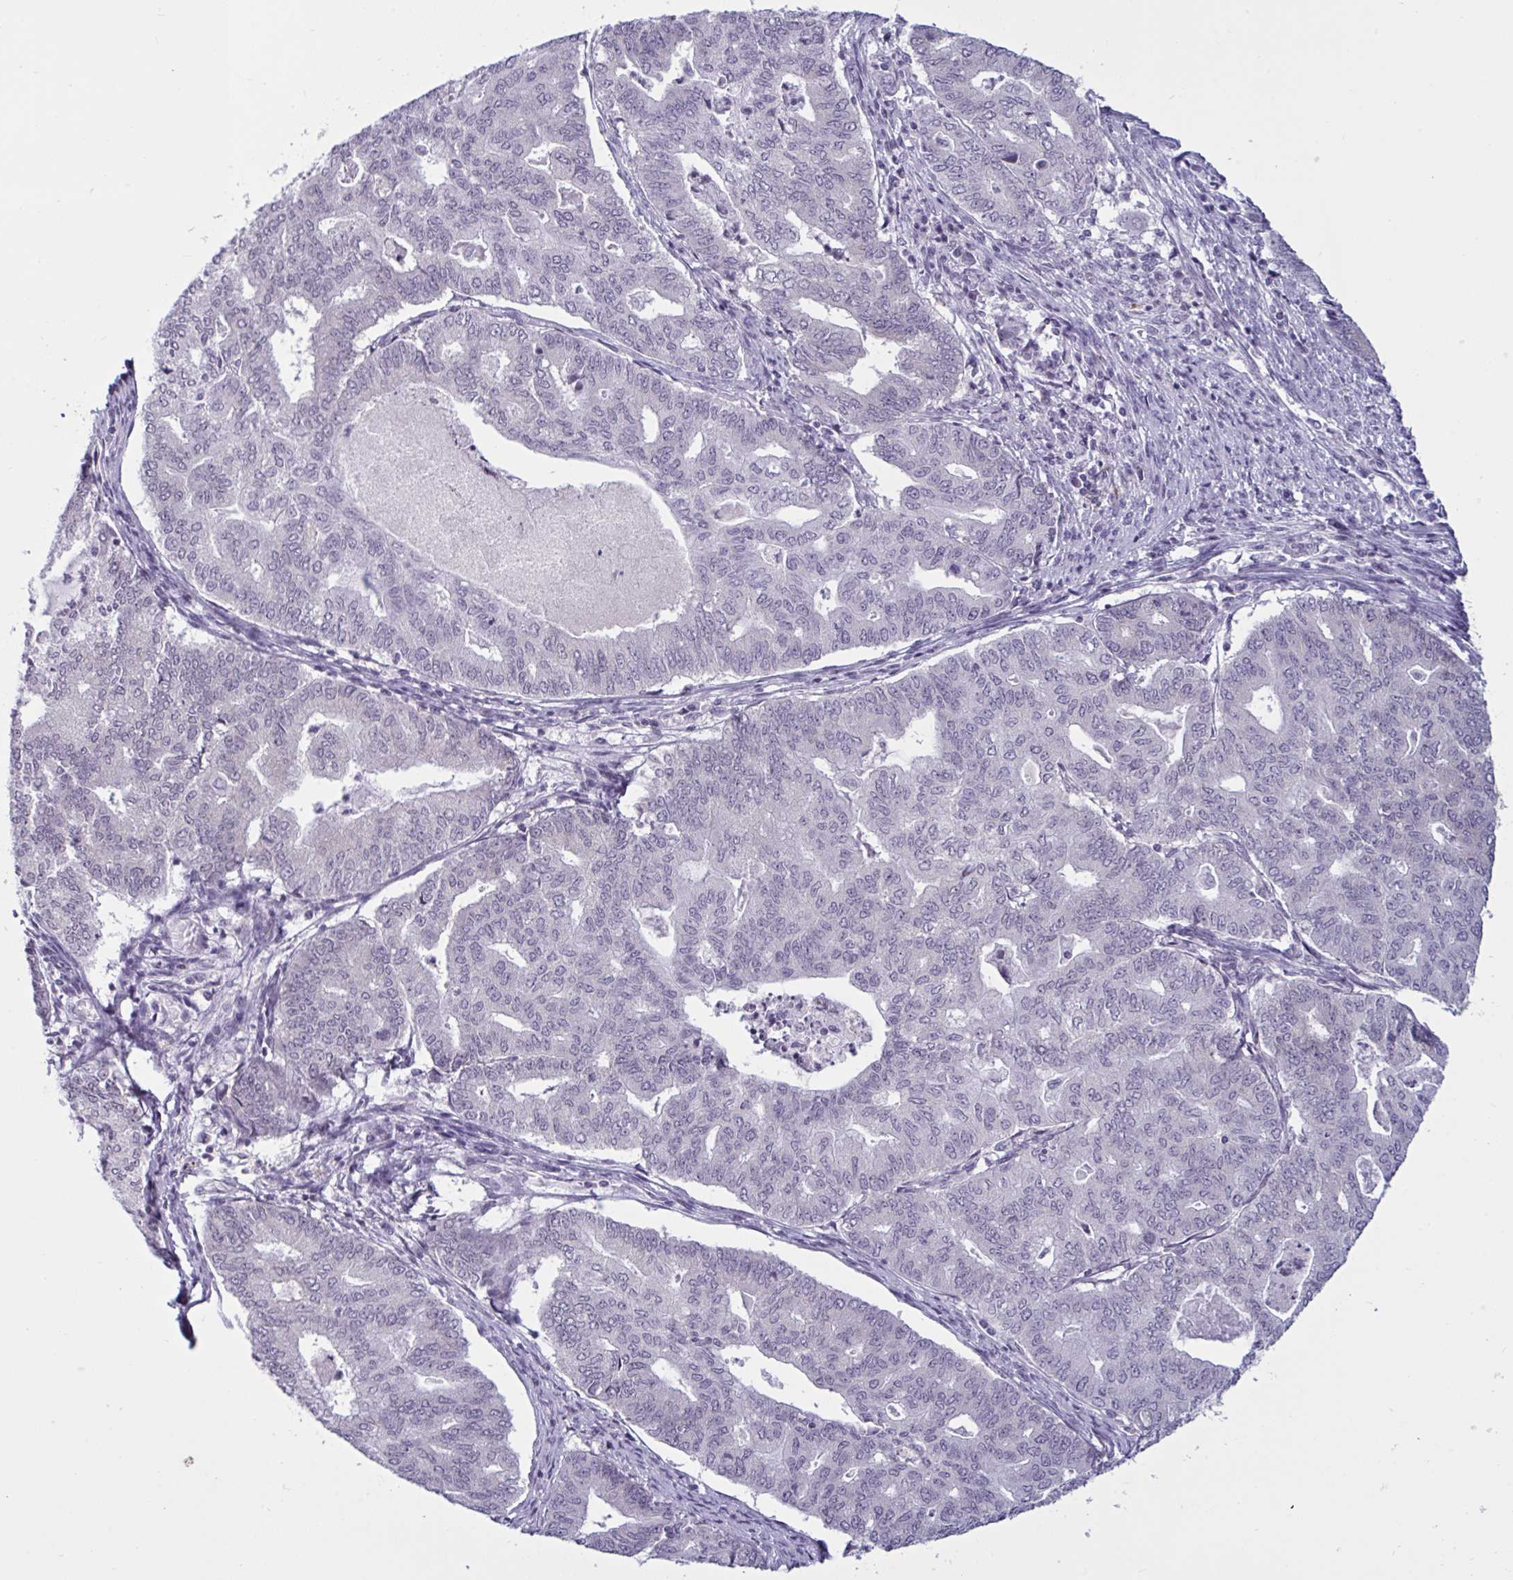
{"staining": {"intensity": "negative", "quantity": "none", "location": "none"}, "tissue": "endometrial cancer", "cell_type": "Tumor cells", "image_type": "cancer", "snomed": [{"axis": "morphology", "description": "Adenocarcinoma, NOS"}, {"axis": "topography", "description": "Endometrium"}], "caption": "Immunohistochemistry histopathology image of adenocarcinoma (endometrial) stained for a protein (brown), which reveals no positivity in tumor cells. (Immunohistochemistry, brightfield microscopy, high magnification).", "gene": "TBC1D4", "patient": {"sex": "female", "age": 79}}